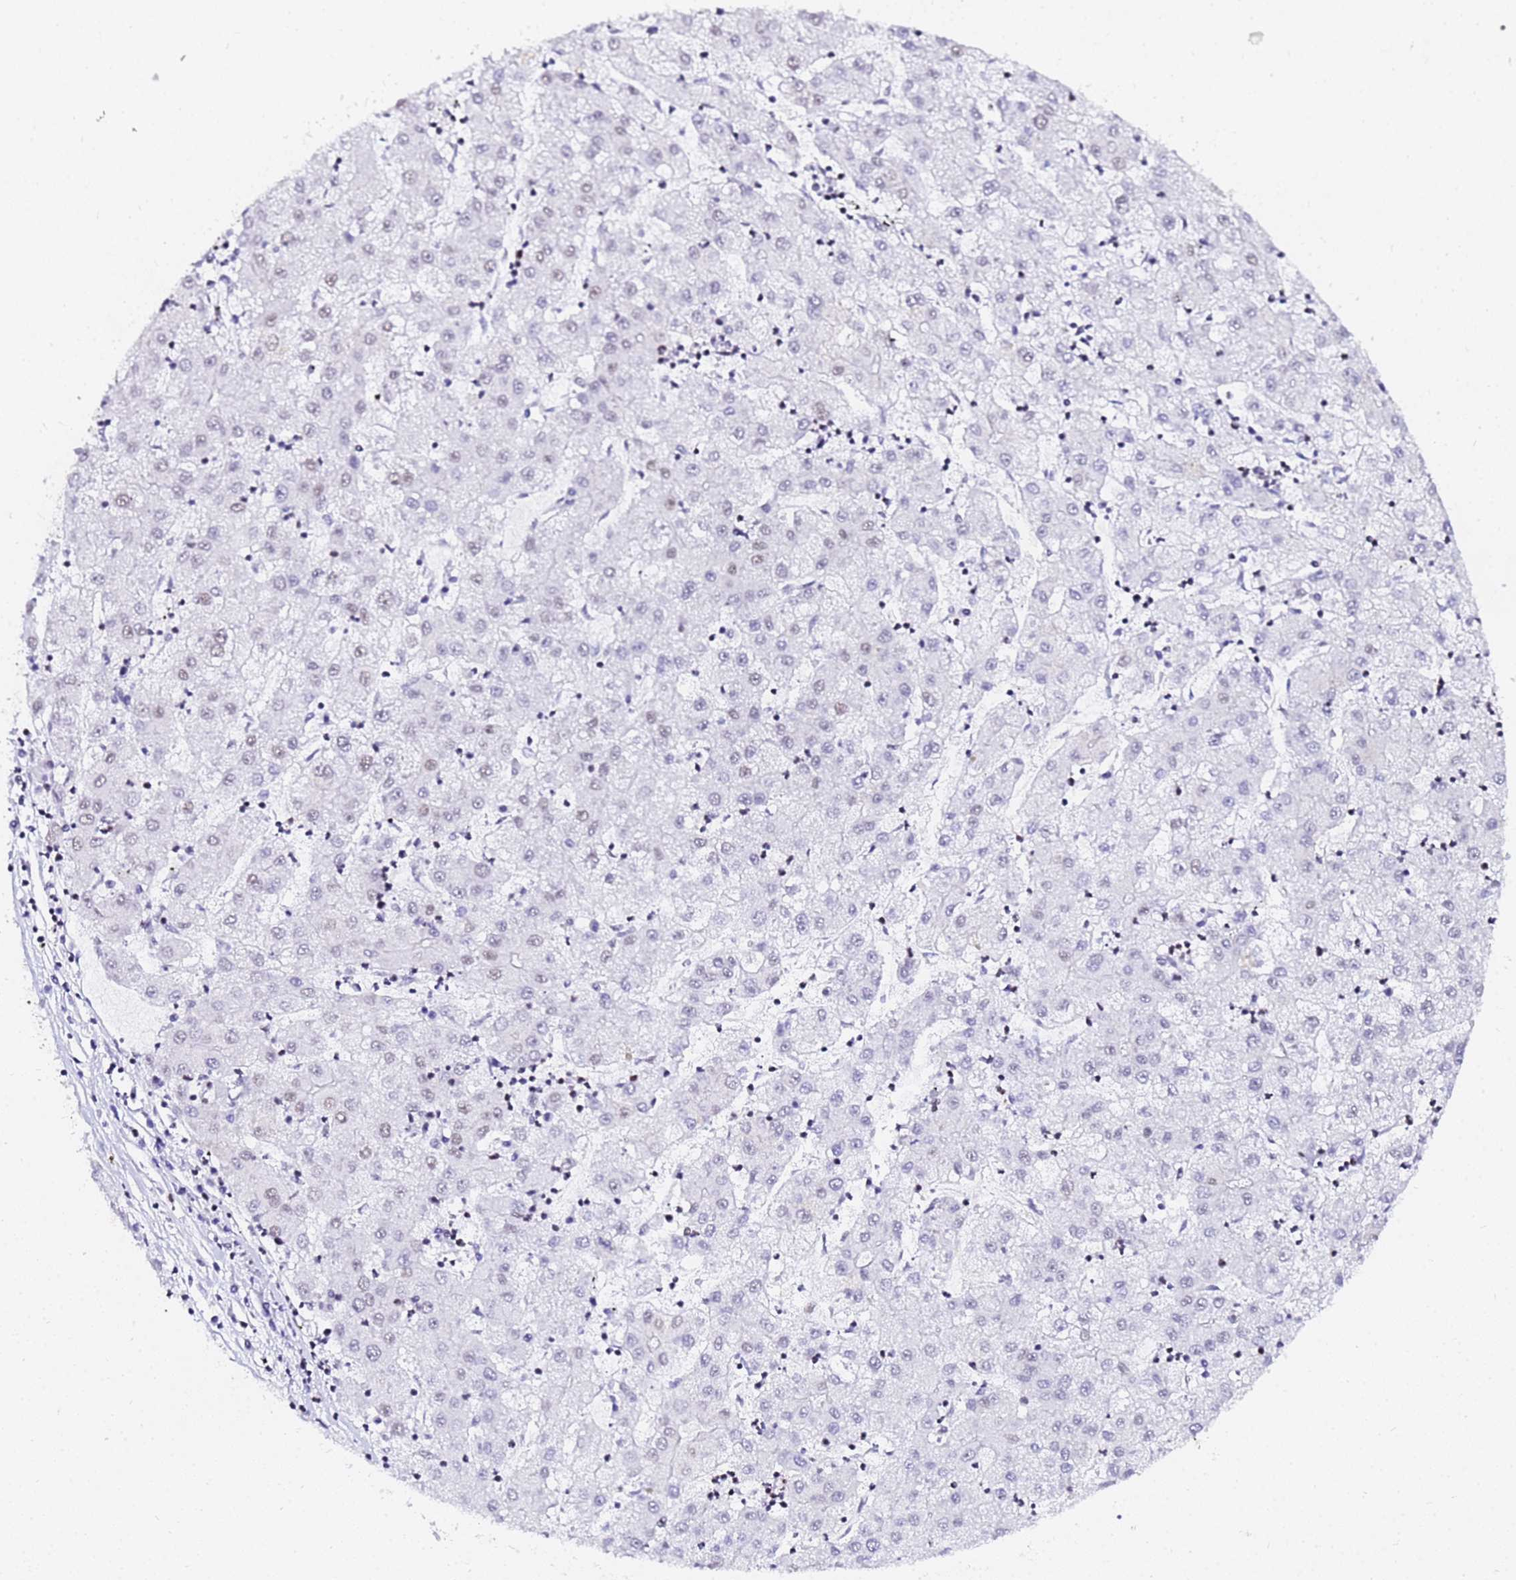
{"staining": {"intensity": "negative", "quantity": "none", "location": "none"}, "tissue": "liver cancer", "cell_type": "Tumor cells", "image_type": "cancer", "snomed": [{"axis": "morphology", "description": "Carcinoma, Hepatocellular, NOS"}, {"axis": "topography", "description": "Liver"}], "caption": "Tumor cells show no significant staining in liver hepatocellular carcinoma.", "gene": "CKMT1A", "patient": {"sex": "male", "age": 72}}